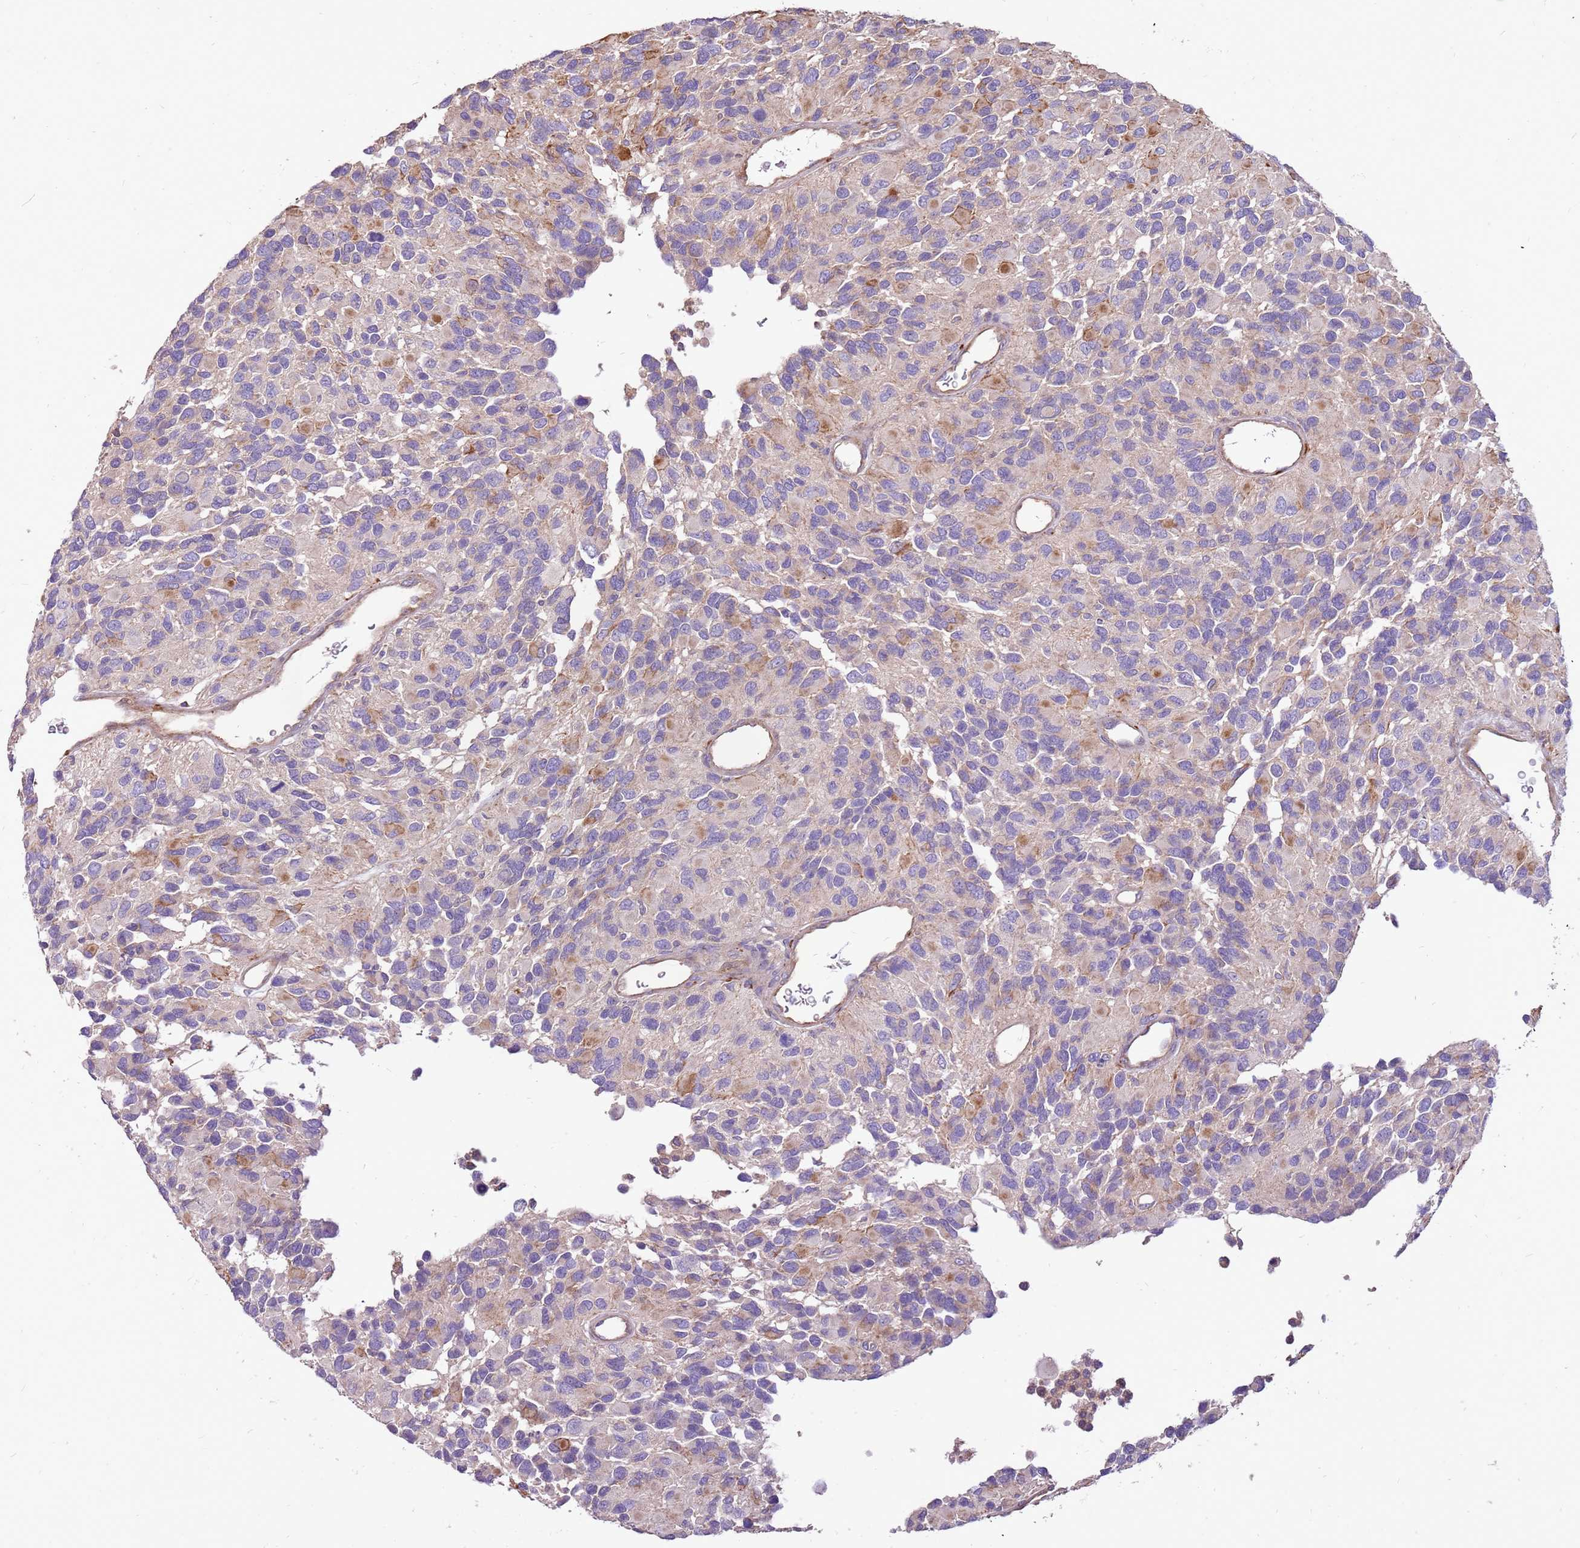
{"staining": {"intensity": "weak", "quantity": "<25%", "location": "cytoplasmic/membranous"}, "tissue": "glioma", "cell_type": "Tumor cells", "image_type": "cancer", "snomed": [{"axis": "morphology", "description": "Glioma, malignant, High grade"}, {"axis": "topography", "description": "Brain"}], "caption": "The immunohistochemistry histopathology image has no significant positivity in tumor cells of glioma tissue. The staining was performed using DAB (3,3'-diaminobenzidine) to visualize the protein expression in brown, while the nuclei were stained in blue with hematoxylin (Magnification: 20x).", "gene": "WASHC4", "patient": {"sex": "male", "age": 77}}